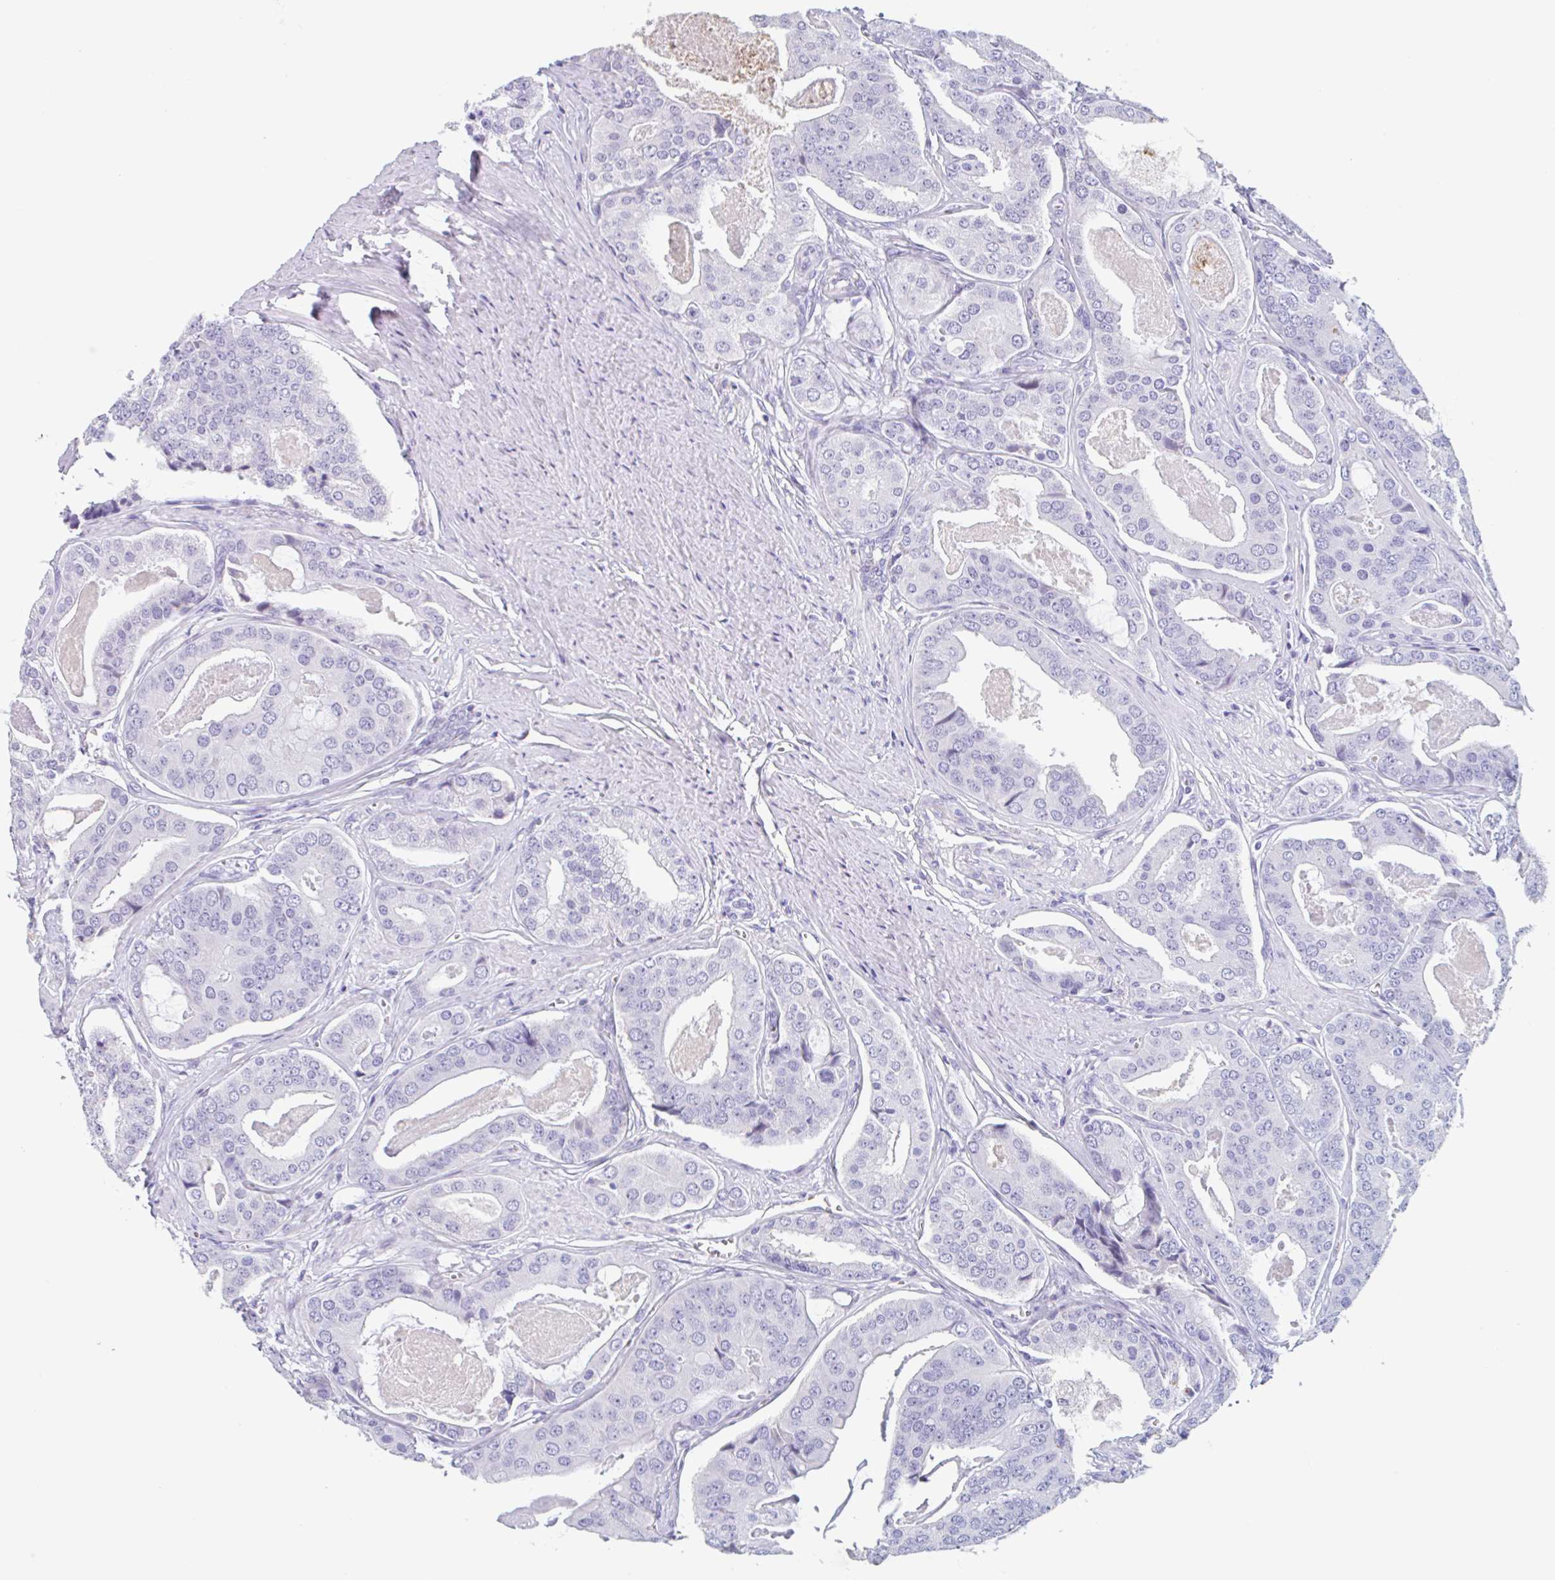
{"staining": {"intensity": "negative", "quantity": "none", "location": "none"}, "tissue": "prostate cancer", "cell_type": "Tumor cells", "image_type": "cancer", "snomed": [{"axis": "morphology", "description": "Adenocarcinoma, High grade"}, {"axis": "topography", "description": "Prostate"}], "caption": "This is an immunohistochemistry (IHC) photomicrograph of adenocarcinoma (high-grade) (prostate). There is no expression in tumor cells.", "gene": "EMC4", "patient": {"sex": "male", "age": 71}}